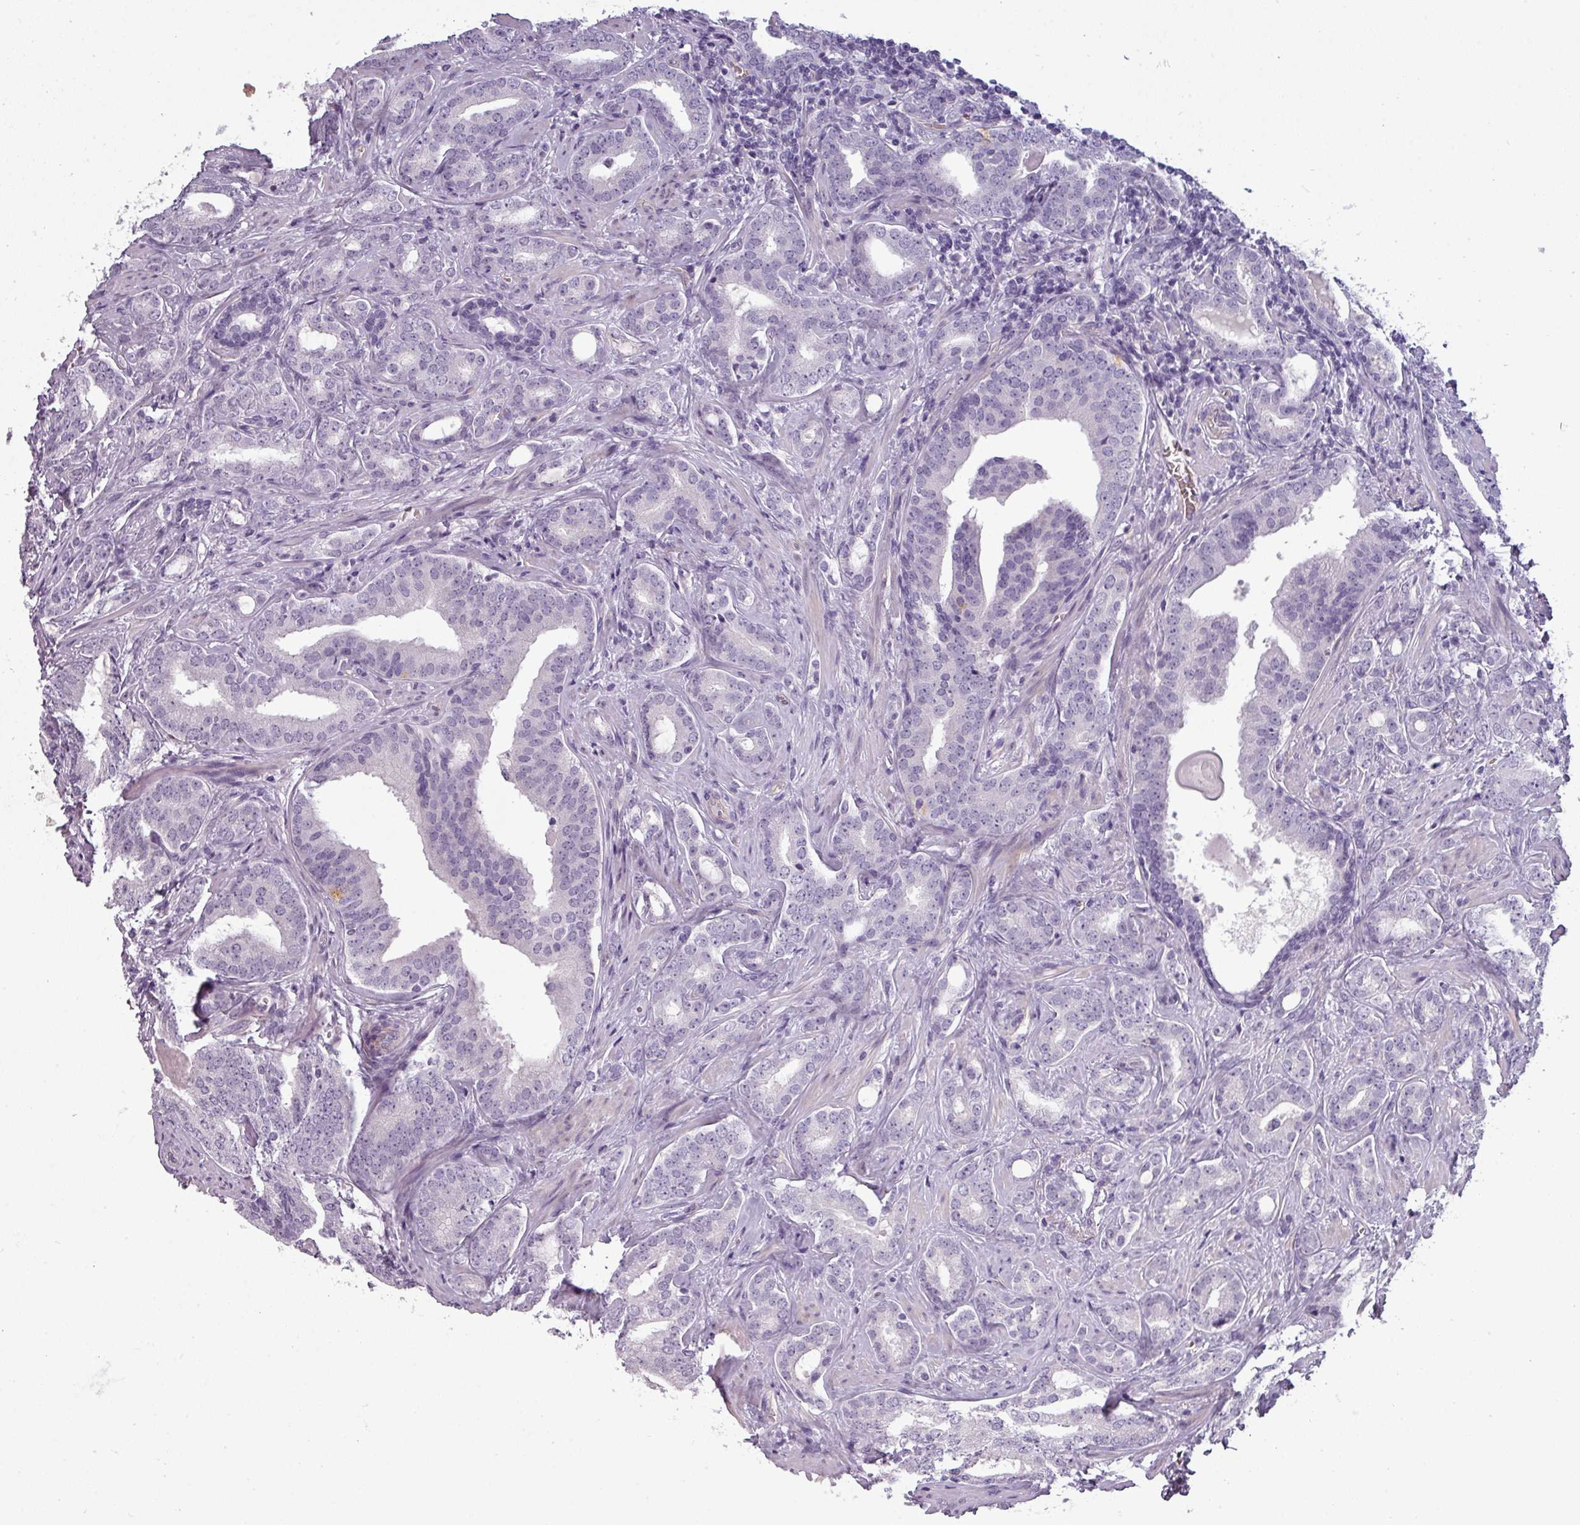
{"staining": {"intensity": "negative", "quantity": "none", "location": "none"}, "tissue": "prostate cancer", "cell_type": "Tumor cells", "image_type": "cancer", "snomed": [{"axis": "morphology", "description": "Adenocarcinoma, High grade"}, {"axis": "topography", "description": "Prostate"}], "caption": "DAB immunohistochemical staining of human prostate cancer displays no significant expression in tumor cells. The staining was performed using DAB to visualize the protein expression in brown, while the nuclei were stained in blue with hematoxylin (Magnification: 20x).", "gene": "AREL1", "patient": {"sex": "male", "age": 63}}